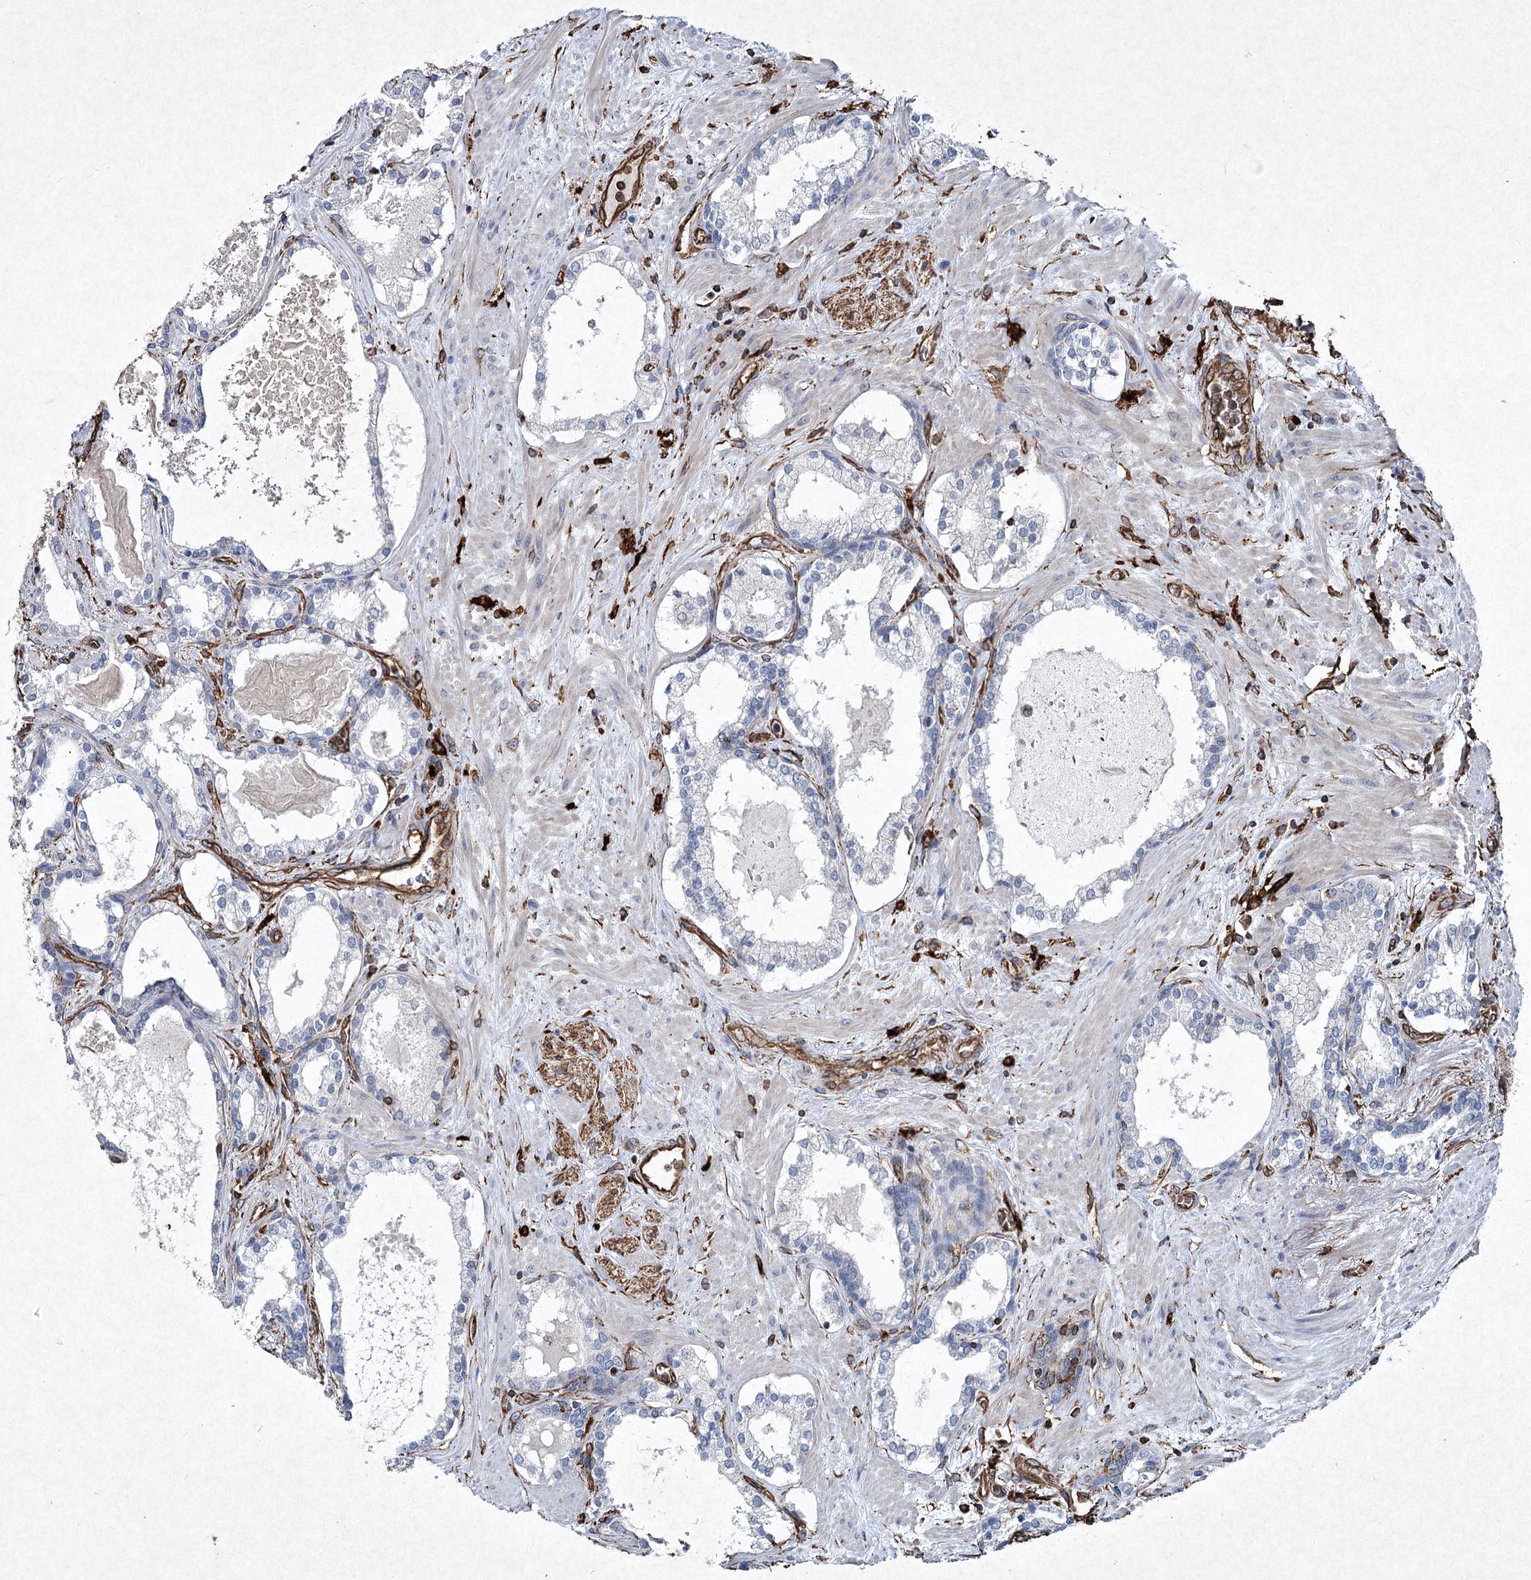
{"staining": {"intensity": "negative", "quantity": "none", "location": "none"}, "tissue": "prostate cancer", "cell_type": "Tumor cells", "image_type": "cancer", "snomed": [{"axis": "morphology", "description": "Adenocarcinoma, High grade"}, {"axis": "topography", "description": "Prostate"}], "caption": "The immunohistochemistry photomicrograph has no significant positivity in tumor cells of high-grade adenocarcinoma (prostate) tissue. Brightfield microscopy of immunohistochemistry stained with DAB (brown) and hematoxylin (blue), captured at high magnification.", "gene": "CLEC4M", "patient": {"sex": "male", "age": 58}}